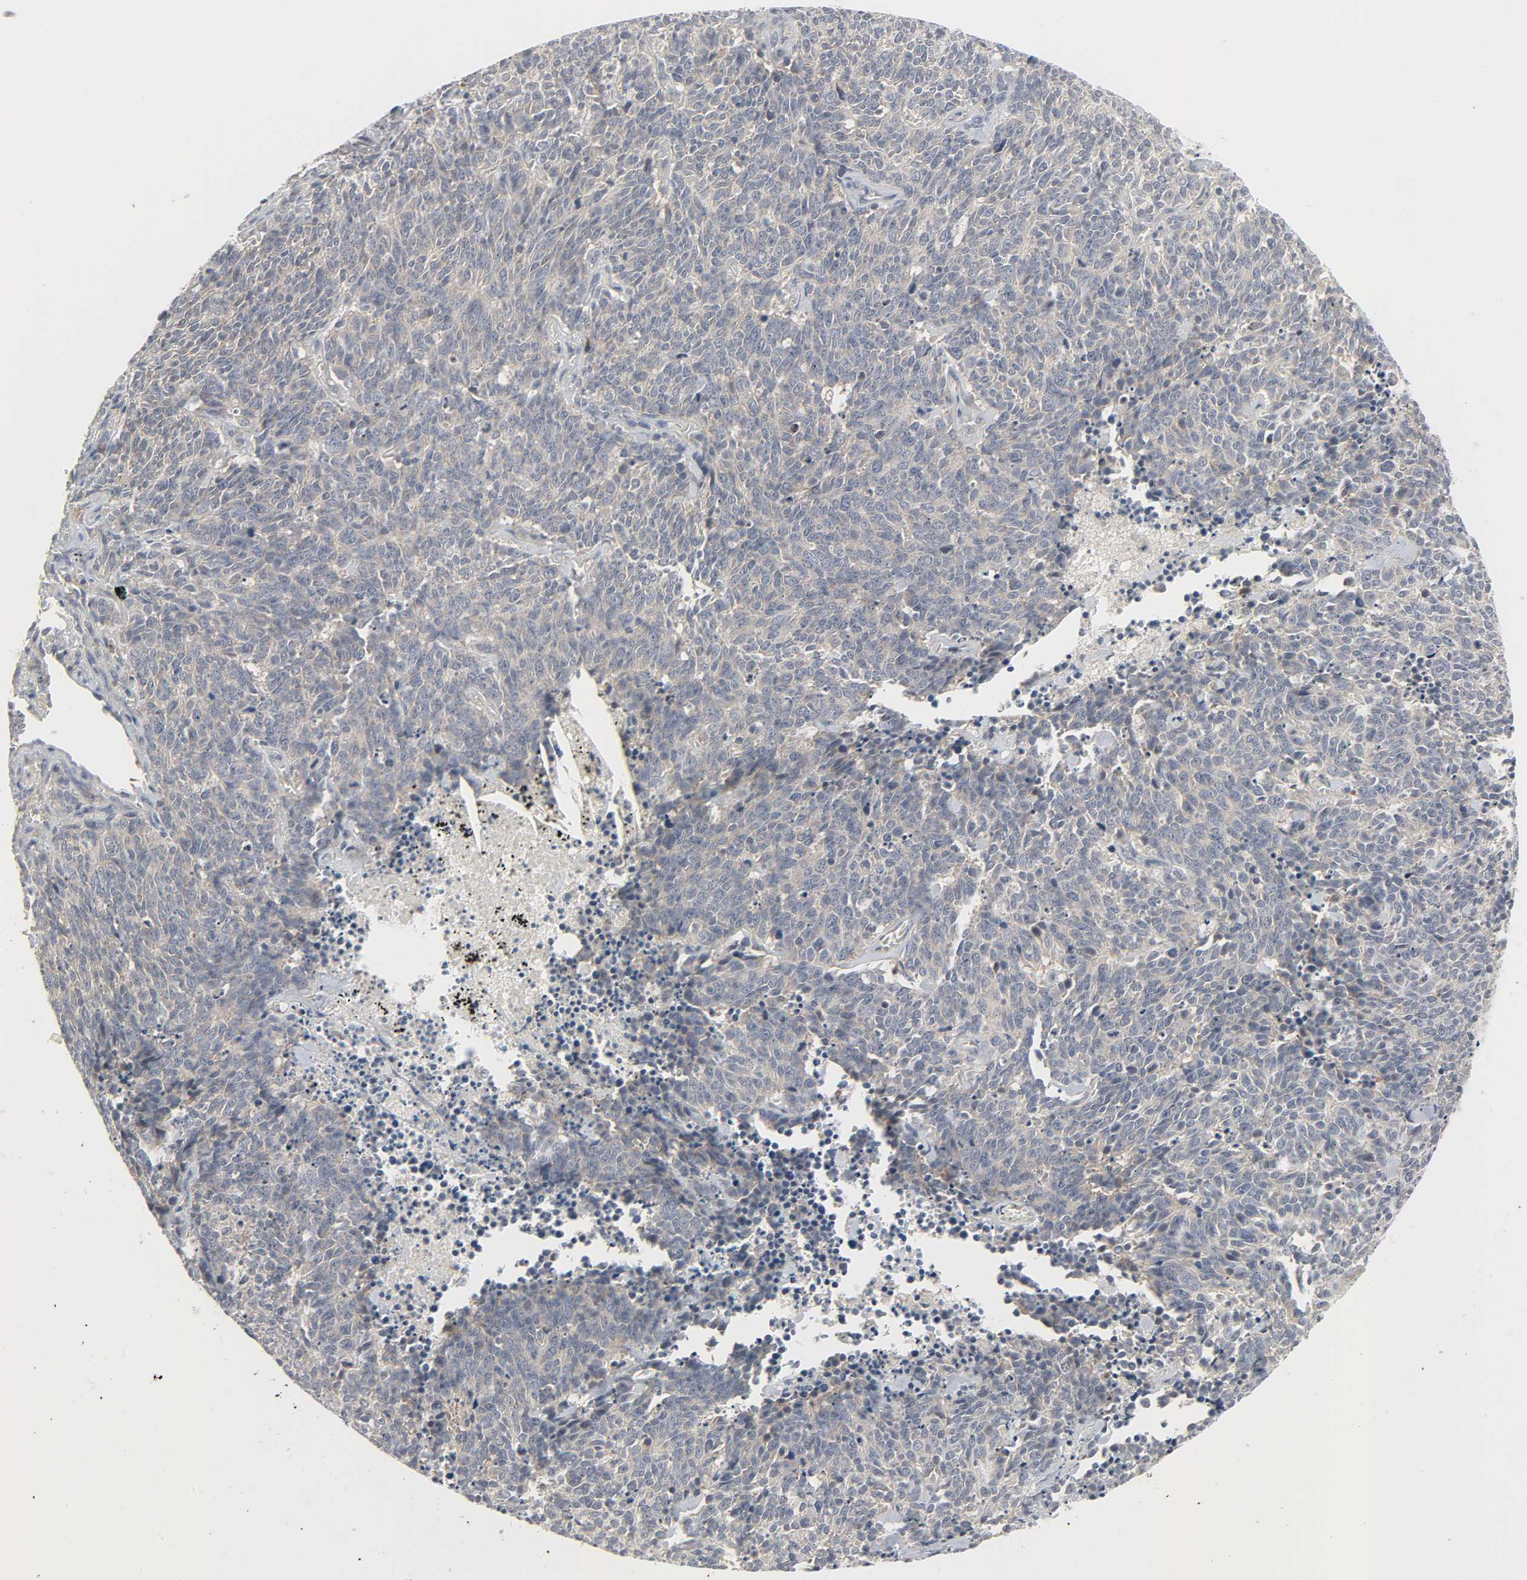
{"staining": {"intensity": "moderate", "quantity": ">75%", "location": "cytoplasmic/membranous"}, "tissue": "lung cancer", "cell_type": "Tumor cells", "image_type": "cancer", "snomed": [{"axis": "morphology", "description": "Neoplasm, malignant, NOS"}, {"axis": "topography", "description": "Lung"}], "caption": "Moderate cytoplasmic/membranous expression is appreciated in approximately >75% of tumor cells in malignant neoplasm (lung).", "gene": "CLIP1", "patient": {"sex": "female", "age": 58}}